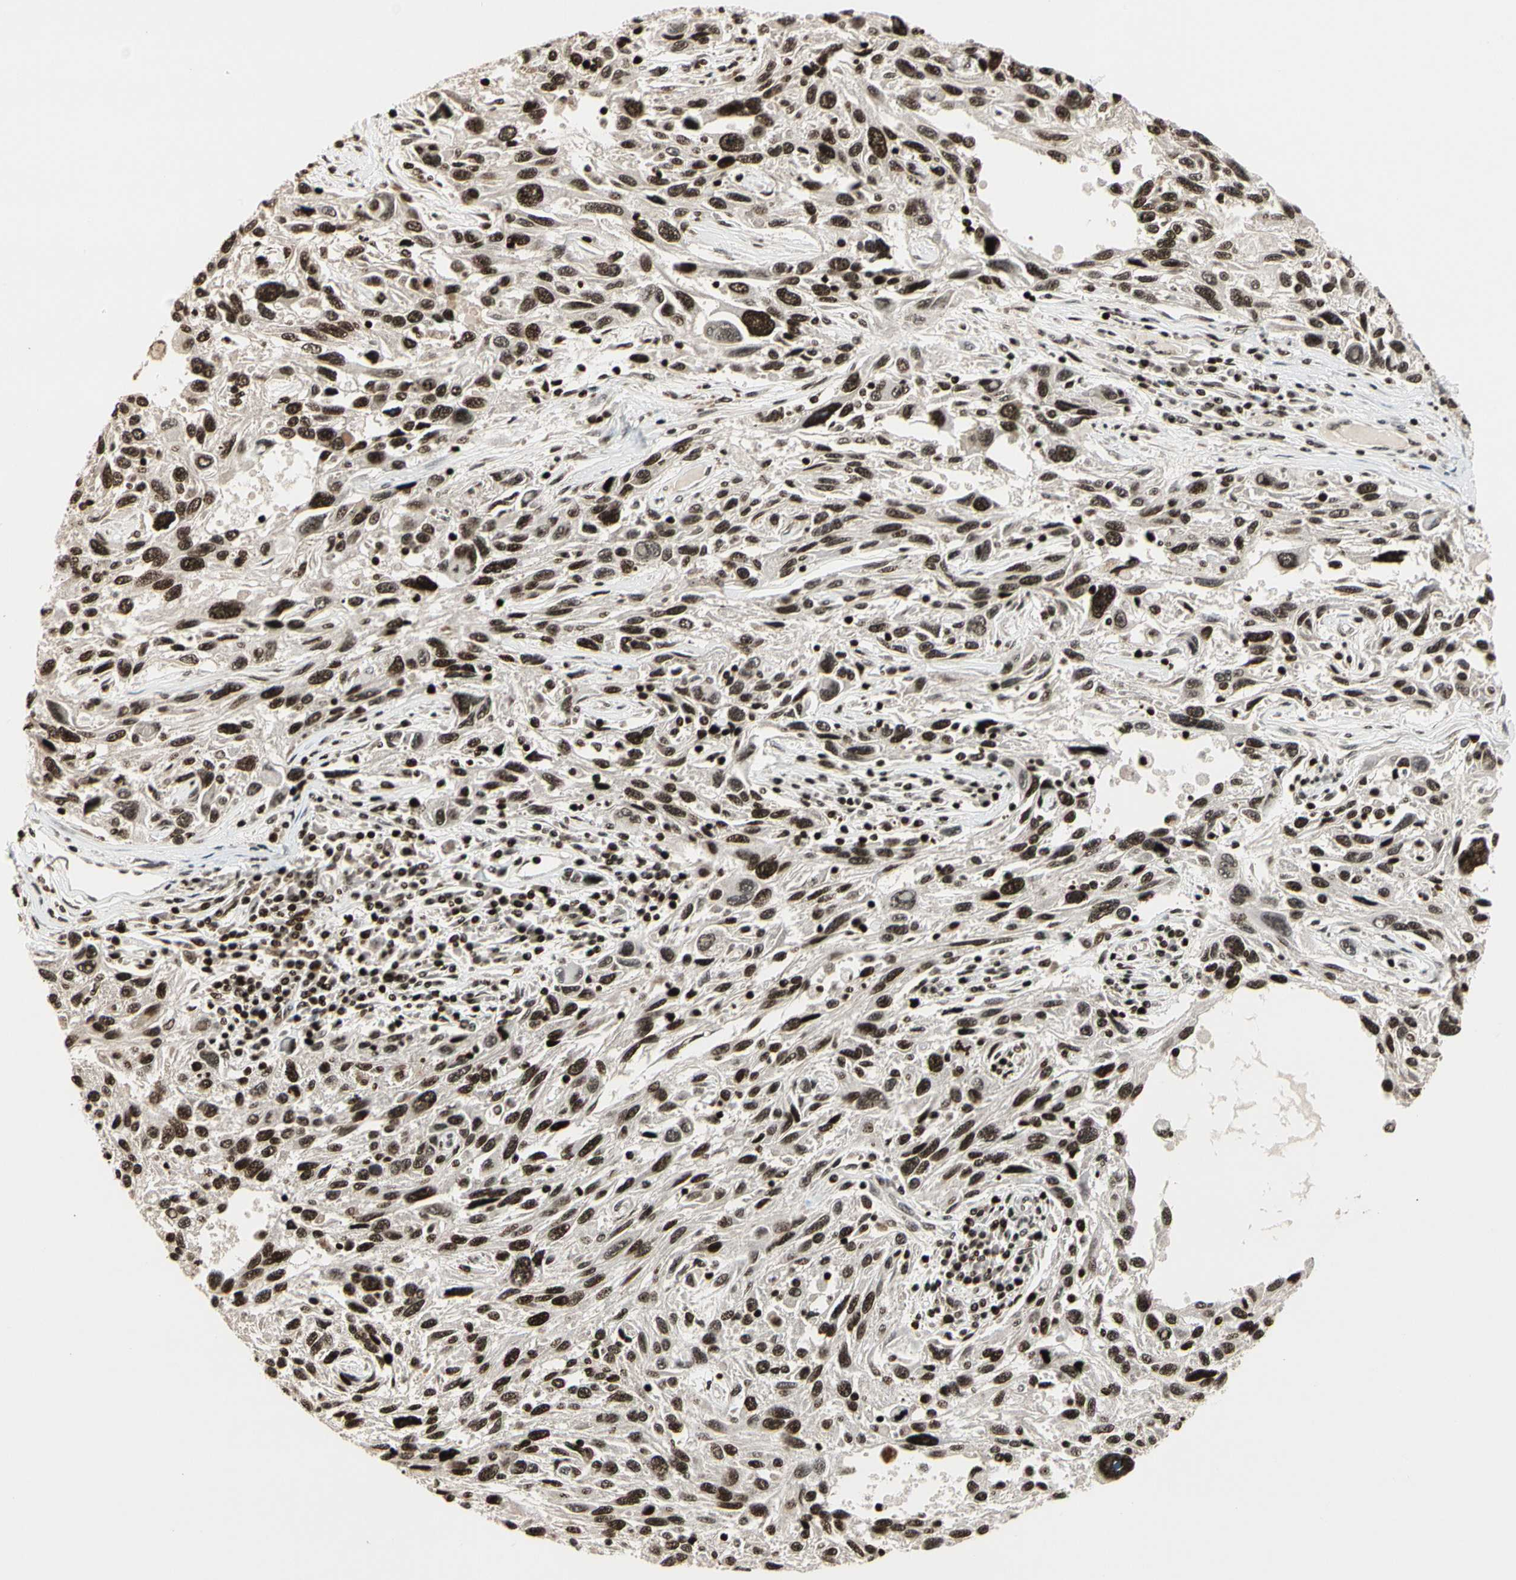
{"staining": {"intensity": "moderate", "quantity": ">75%", "location": "nuclear"}, "tissue": "melanoma", "cell_type": "Tumor cells", "image_type": "cancer", "snomed": [{"axis": "morphology", "description": "Malignant melanoma, NOS"}, {"axis": "topography", "description": "Skin"}], "caption": "The image reveals a brown stain indicating the presence of a protein in the nuclear of tumor cells in melanoma. (DAB = brown stain, brightfield microscopy at high magnification).", "gene": "TSHZ3", "patient": {"sex": "male", "age": 53}}